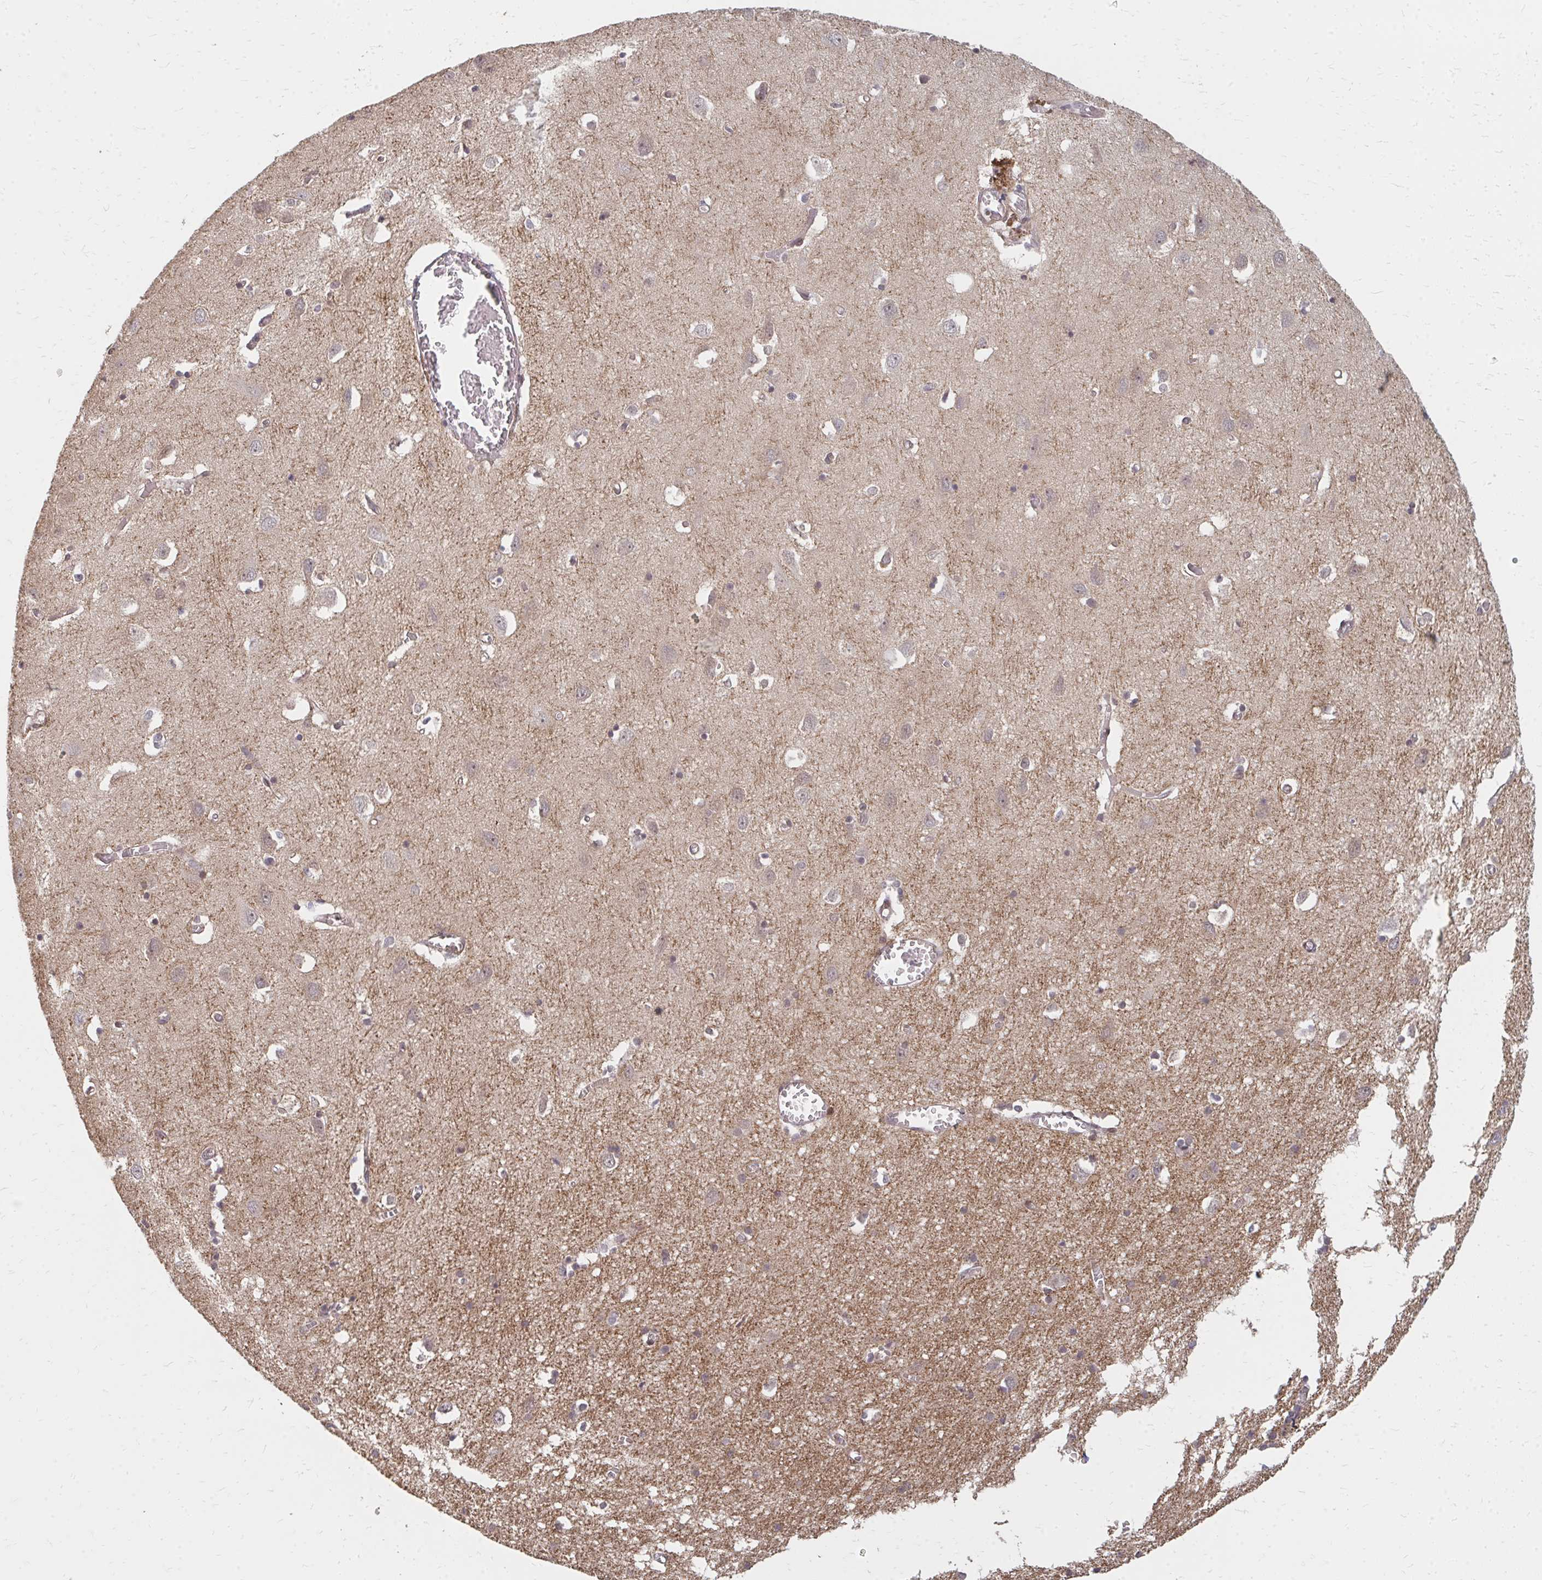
{"staining": {"intensity": "negative", "quantity": "none", "location": "none"}, "tissue": "cerebral cortex", "cell_type": "Endothelial cells", "image_type": "normal", "snomed": [{"axis": "morphology", "description": "Normal tissue, NOS"}, {"axis": "topography", "description": "Cerebral cortex"}], "caption": "High magnification brightfield microscopy of benign cerebral cortex stained with DAB (brown) and counterstained with hematoxylin (blue): endothelial cells show no significant expression. The staining was performed using DAB (3,3'-diaminobenzidine) to visualize the protein expression in brown, while the nuclei were stained in blue with hematoxylin (Magnification: 20x).", "gene": "ZNF285", "patient": {"sex": "male", "age": 70}}